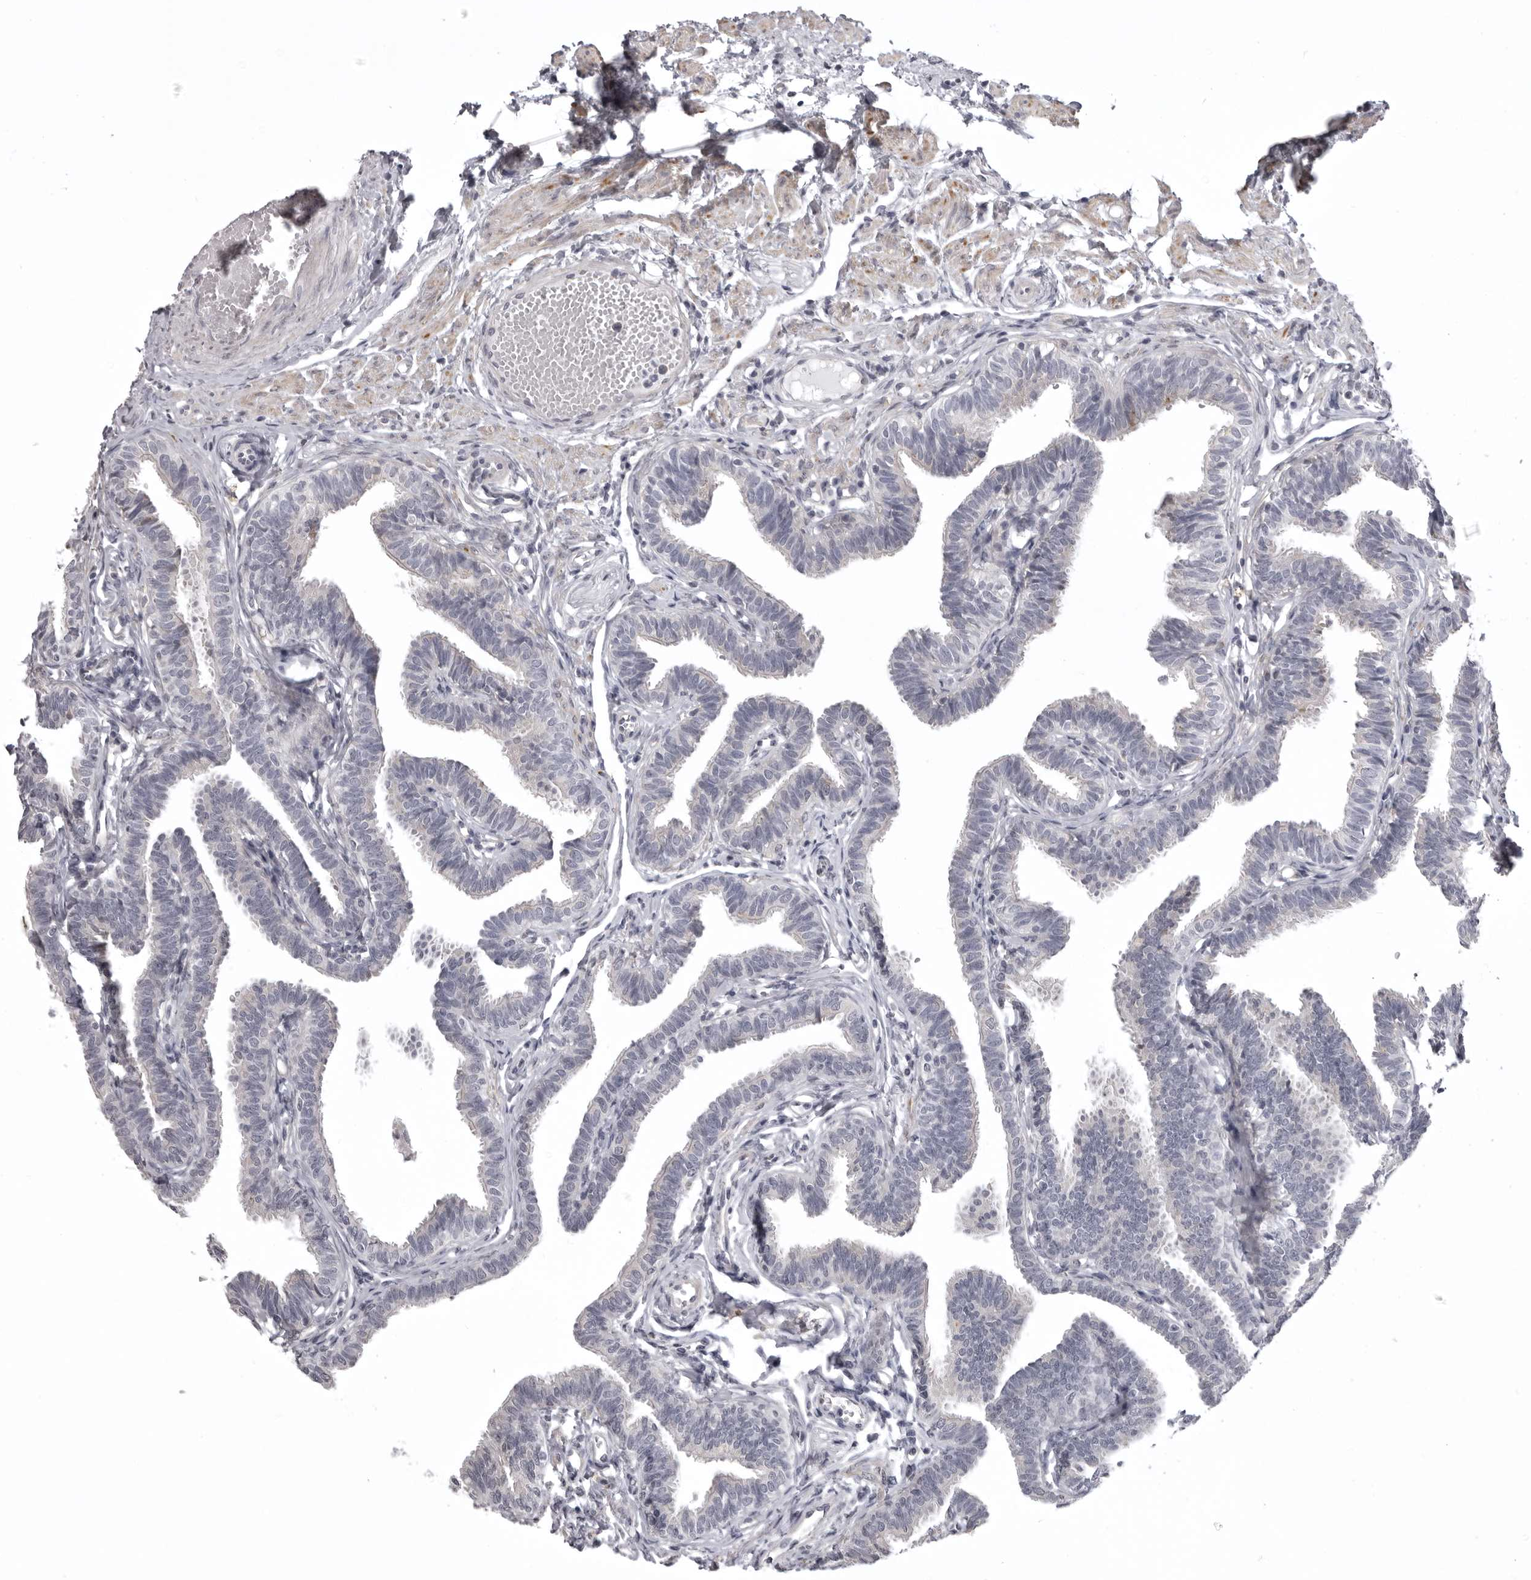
{"staining": {"intensity": "weak", "quantity": "<25%", "location": "cytoplasmic/membranous"}, "tissue": "fallopian tube", "cell_type": "Glandular cells", "image_type": "normal", "snomed": [{"axis": "morphology", "description": "Normal tissue, NOS"}, {"axis": "topography", "description": "Fallopian tube"}, {"axis": "topography", "description": "Ovary"}], "caption": "Glandular cells show no significant protein staining in normal fallopian tube. (DAB (3,3'-diaminobenzidine) IHC, high magnification).", "gene": "NCEH1", "patient": {"sex": "female", "age": 23}}